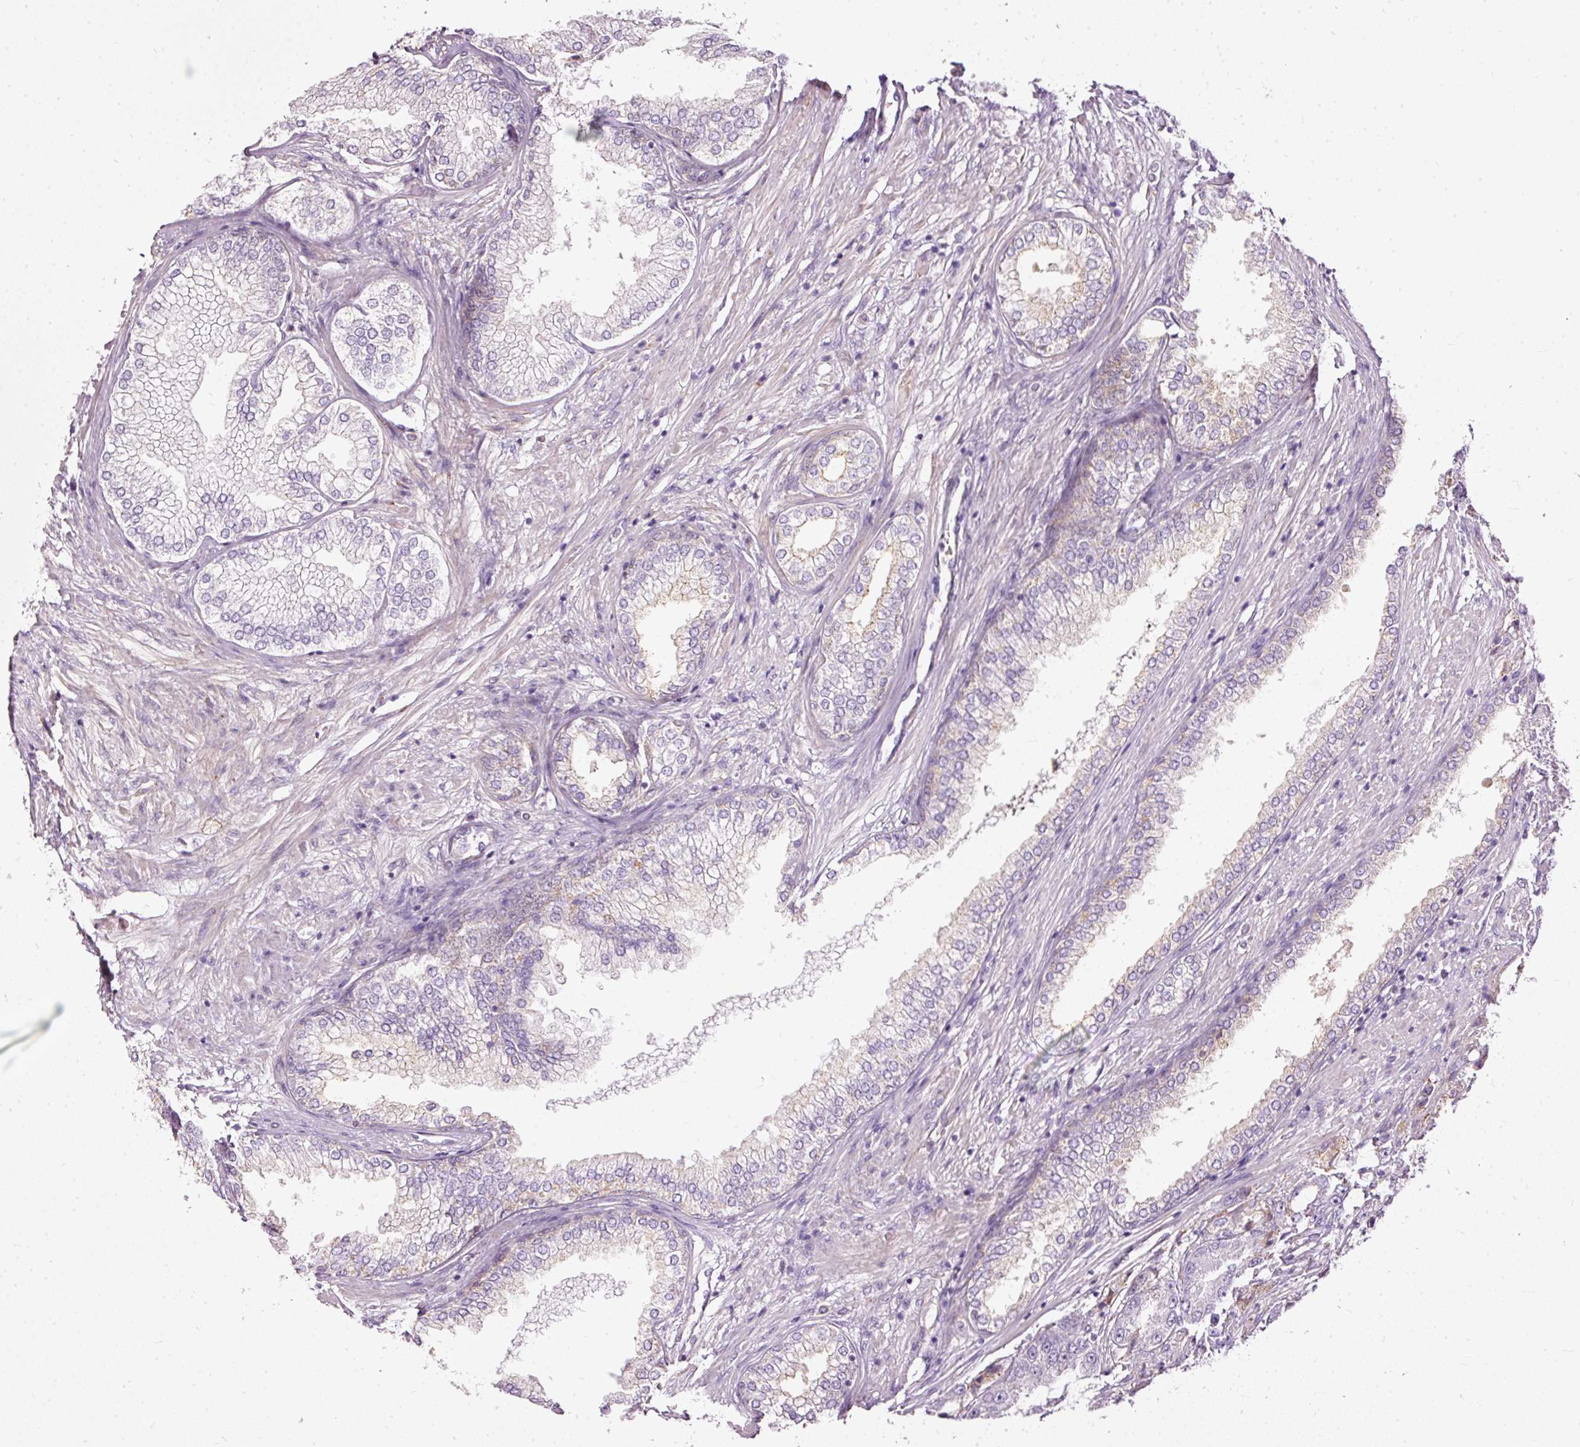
{"staining": {"intensity": "weak", "quantity": "<25%", "location": "cytoplasmic/membranous"}, "tissue": "prostate cancer", "cell_type": "Tumor cells", "image_type": "cancer", "snomed": [{"axis": "morphology", "description": "Adenocarcinoma, High grade"}, {"axis": "topography", "description": "Prostate"}], "caption": "Immunohistochemical staining of prostate adenocarcinoma (high-grade) exhibits no significant positivity in tumor cells.", "gene": "PAQR9", "patient": {"sex": "male", "age": 71}}